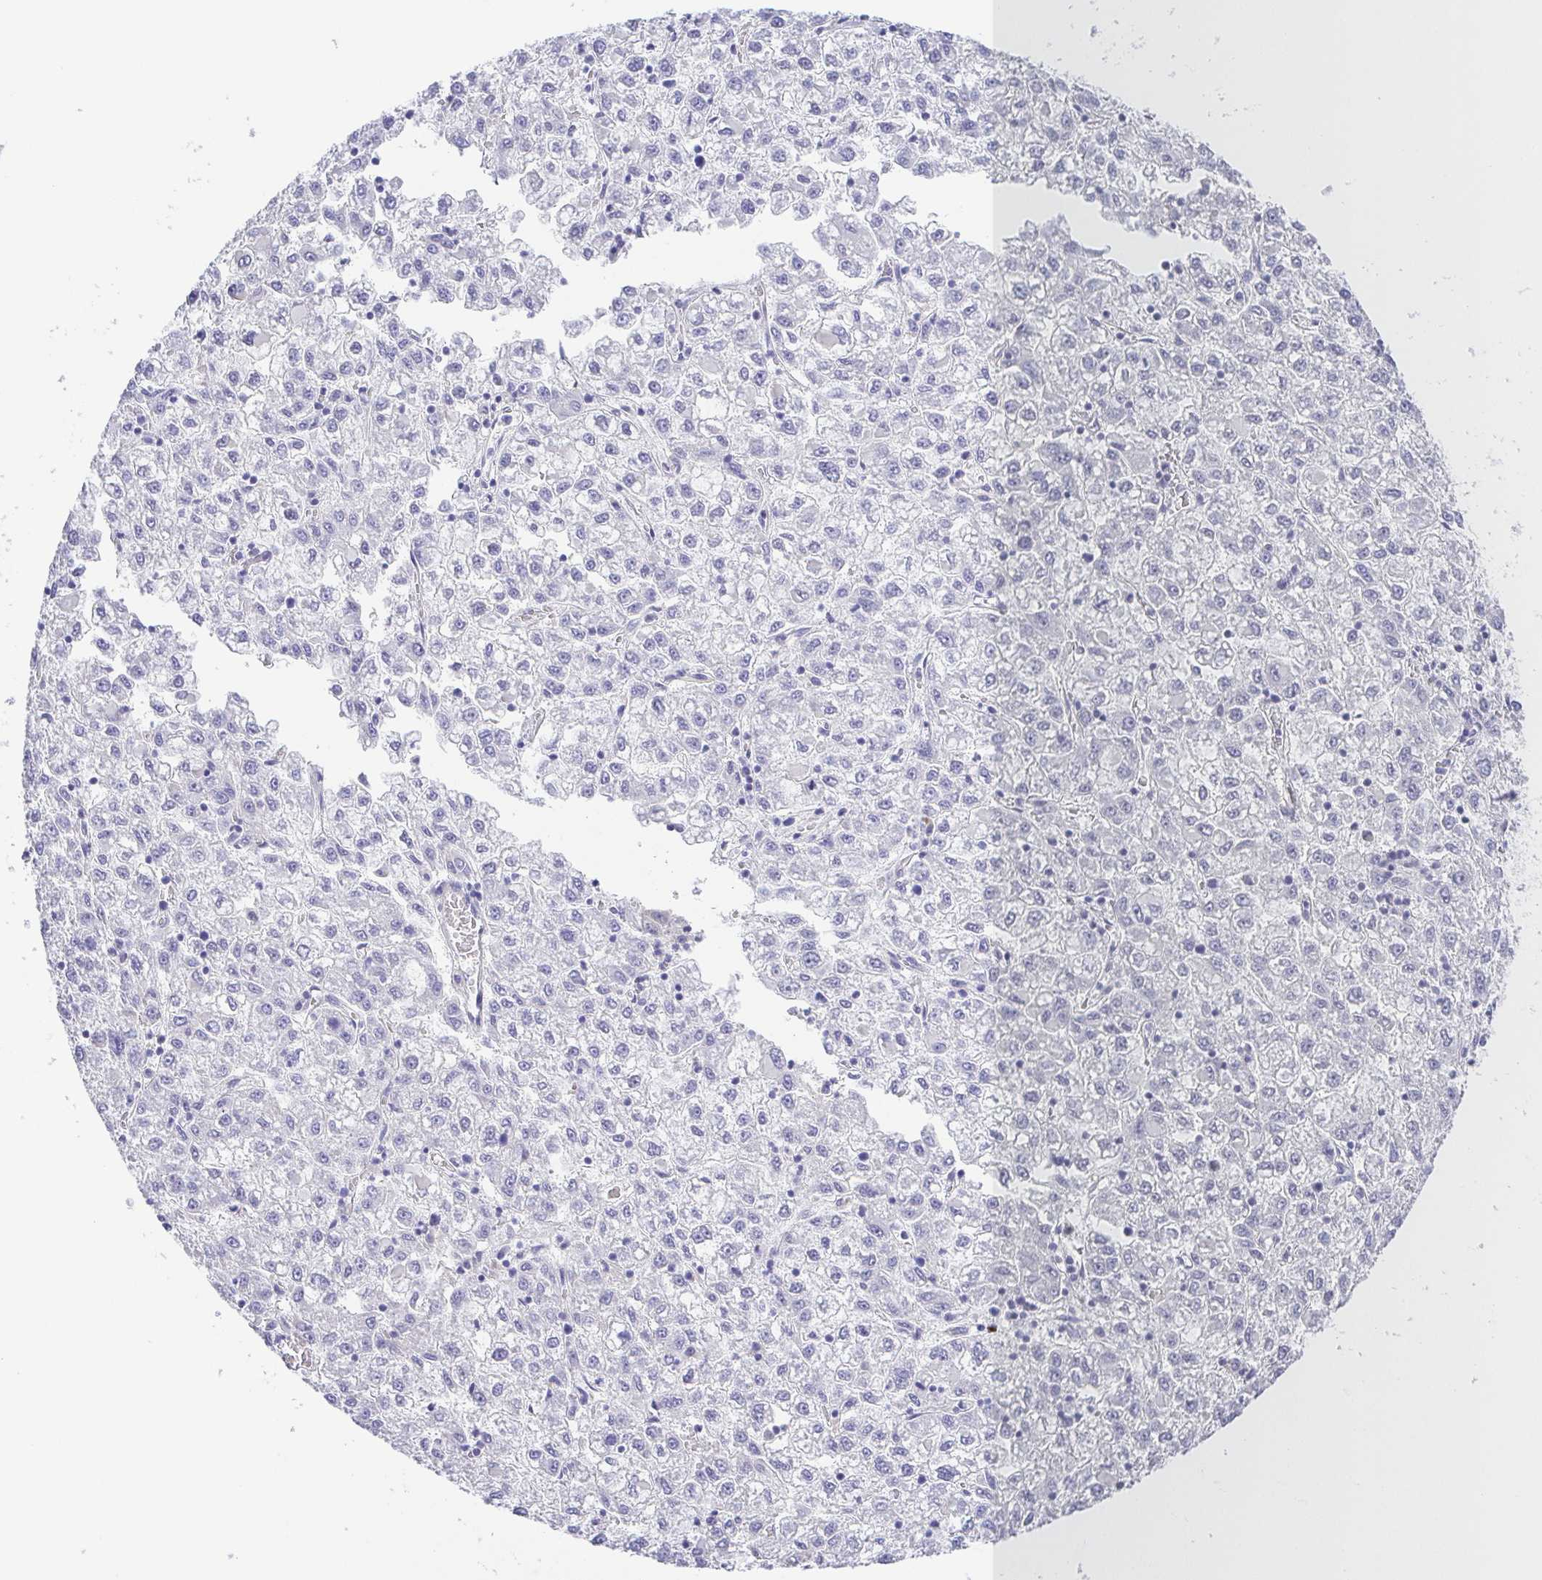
{"staining": {"intensity": "negative", "quantity": "none", "location": "none"}, "tissue": "liver cancer", "cell_type": "Tumor cells", "image_type": "cancer", "snomed": [{"axis": "morphology", "description": "Carcinoma, Hepatocellular, NOS"}, {"axis": "topography", "description": "Liver"}], "caption": "This image is of liver cancer stained with IHC to label a protein in brown with the nuclei are counter-stained blue. There is no expression in tumor cells.", "gene": "PKDREJ", "patient": {"sex": "male", "age": 40}}